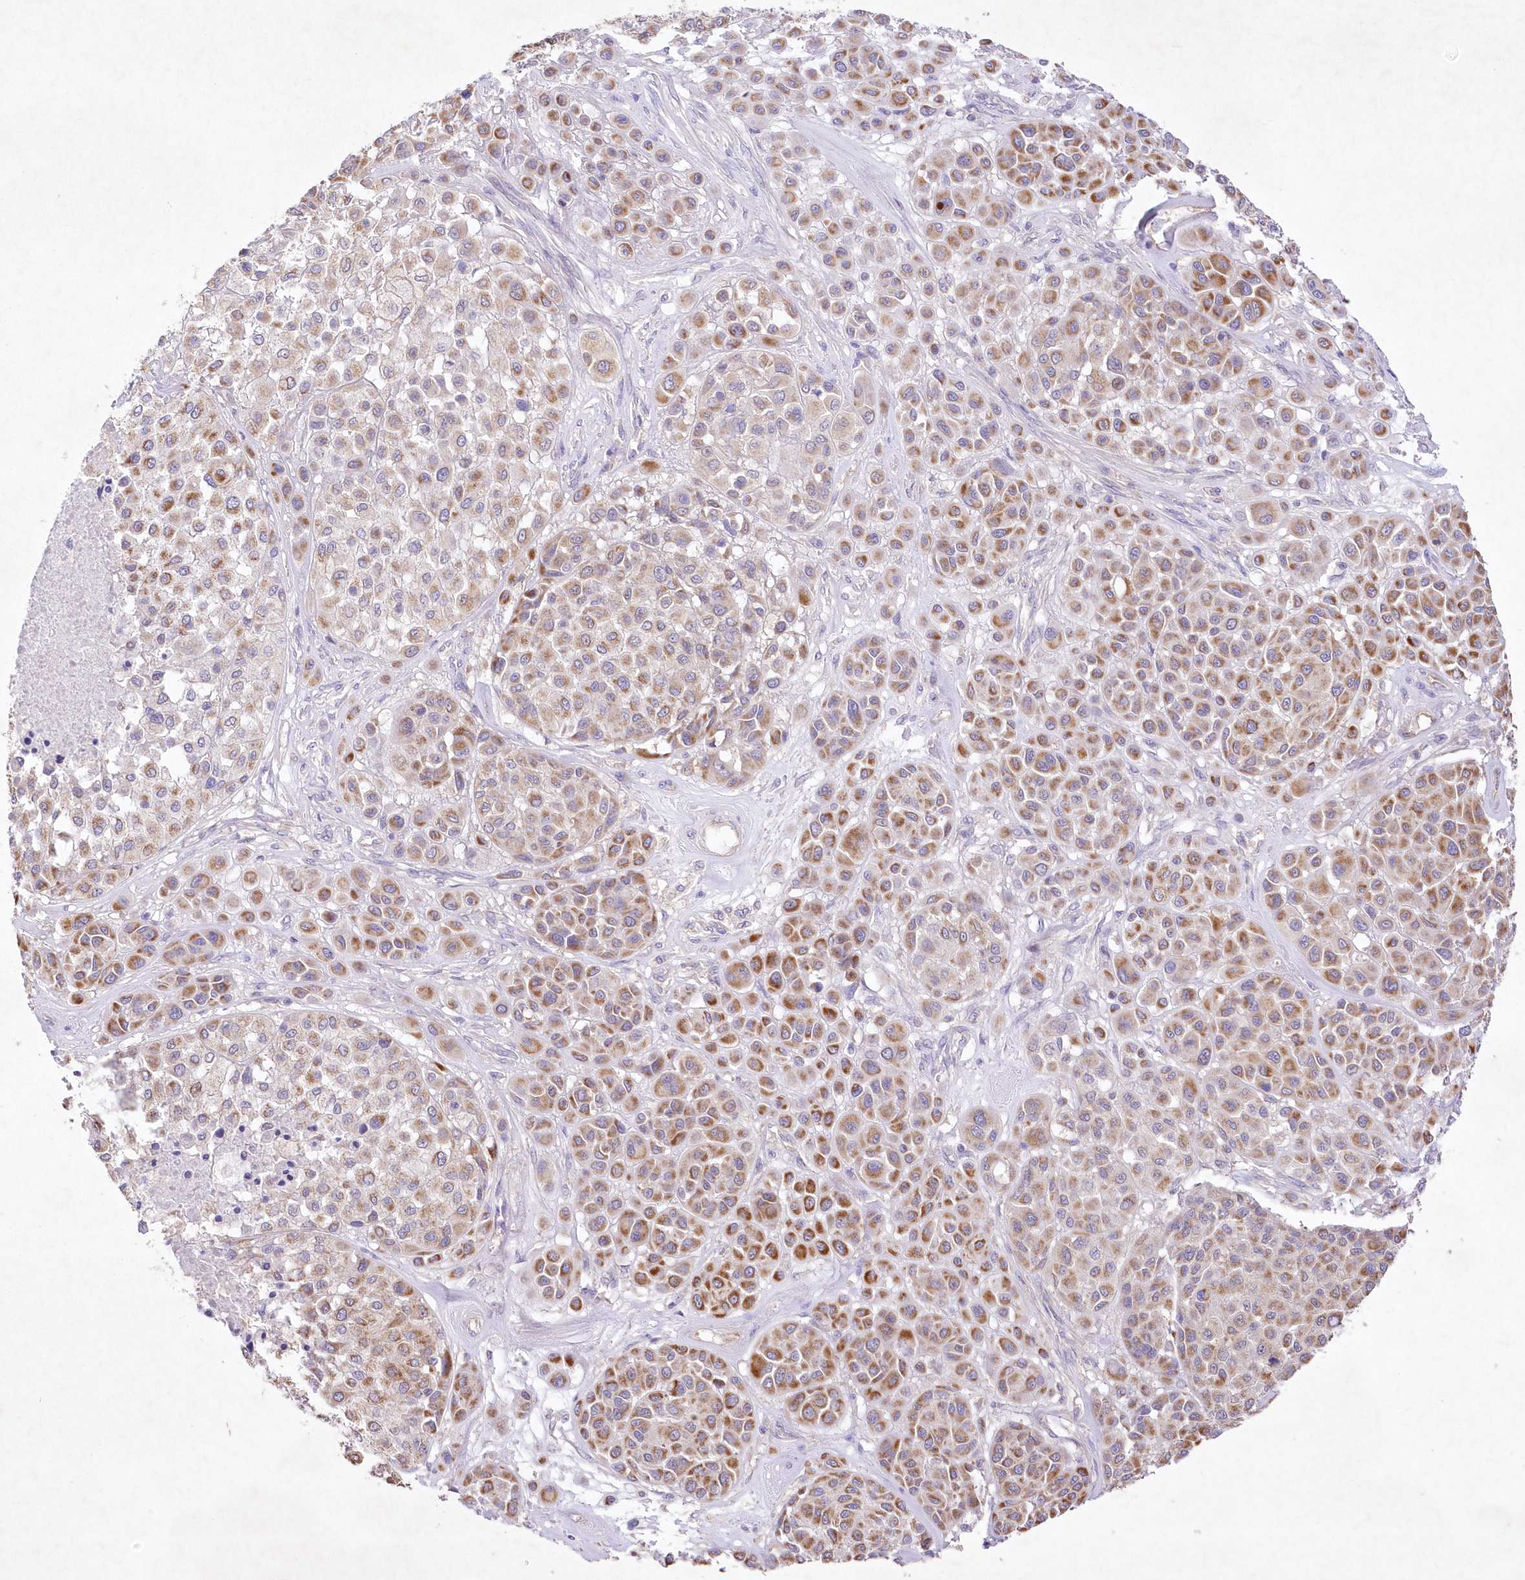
{"staining": {"intensity": "moderate", "quantity": ">75%", "location": "cytoplasmic/membranous"}, "tissue": "melanoma", "cell_type": "Tumor cells", "image_type": "cancer", "snomed": [{"axis": "morphology", "description": "Malignant melanoma, Metastatic site"}, {"axis": "topography", "description": "Soft tissue"}], "caption": "Immunohistochemical staining of human malignant melanoma (metastatic site) demonstrates medium levels of moderate cytoplasmic/membranous expression in about >75% of tumor cells.", "gene": "ITSN2", "patient": {"sex": "male", "age": 41}}